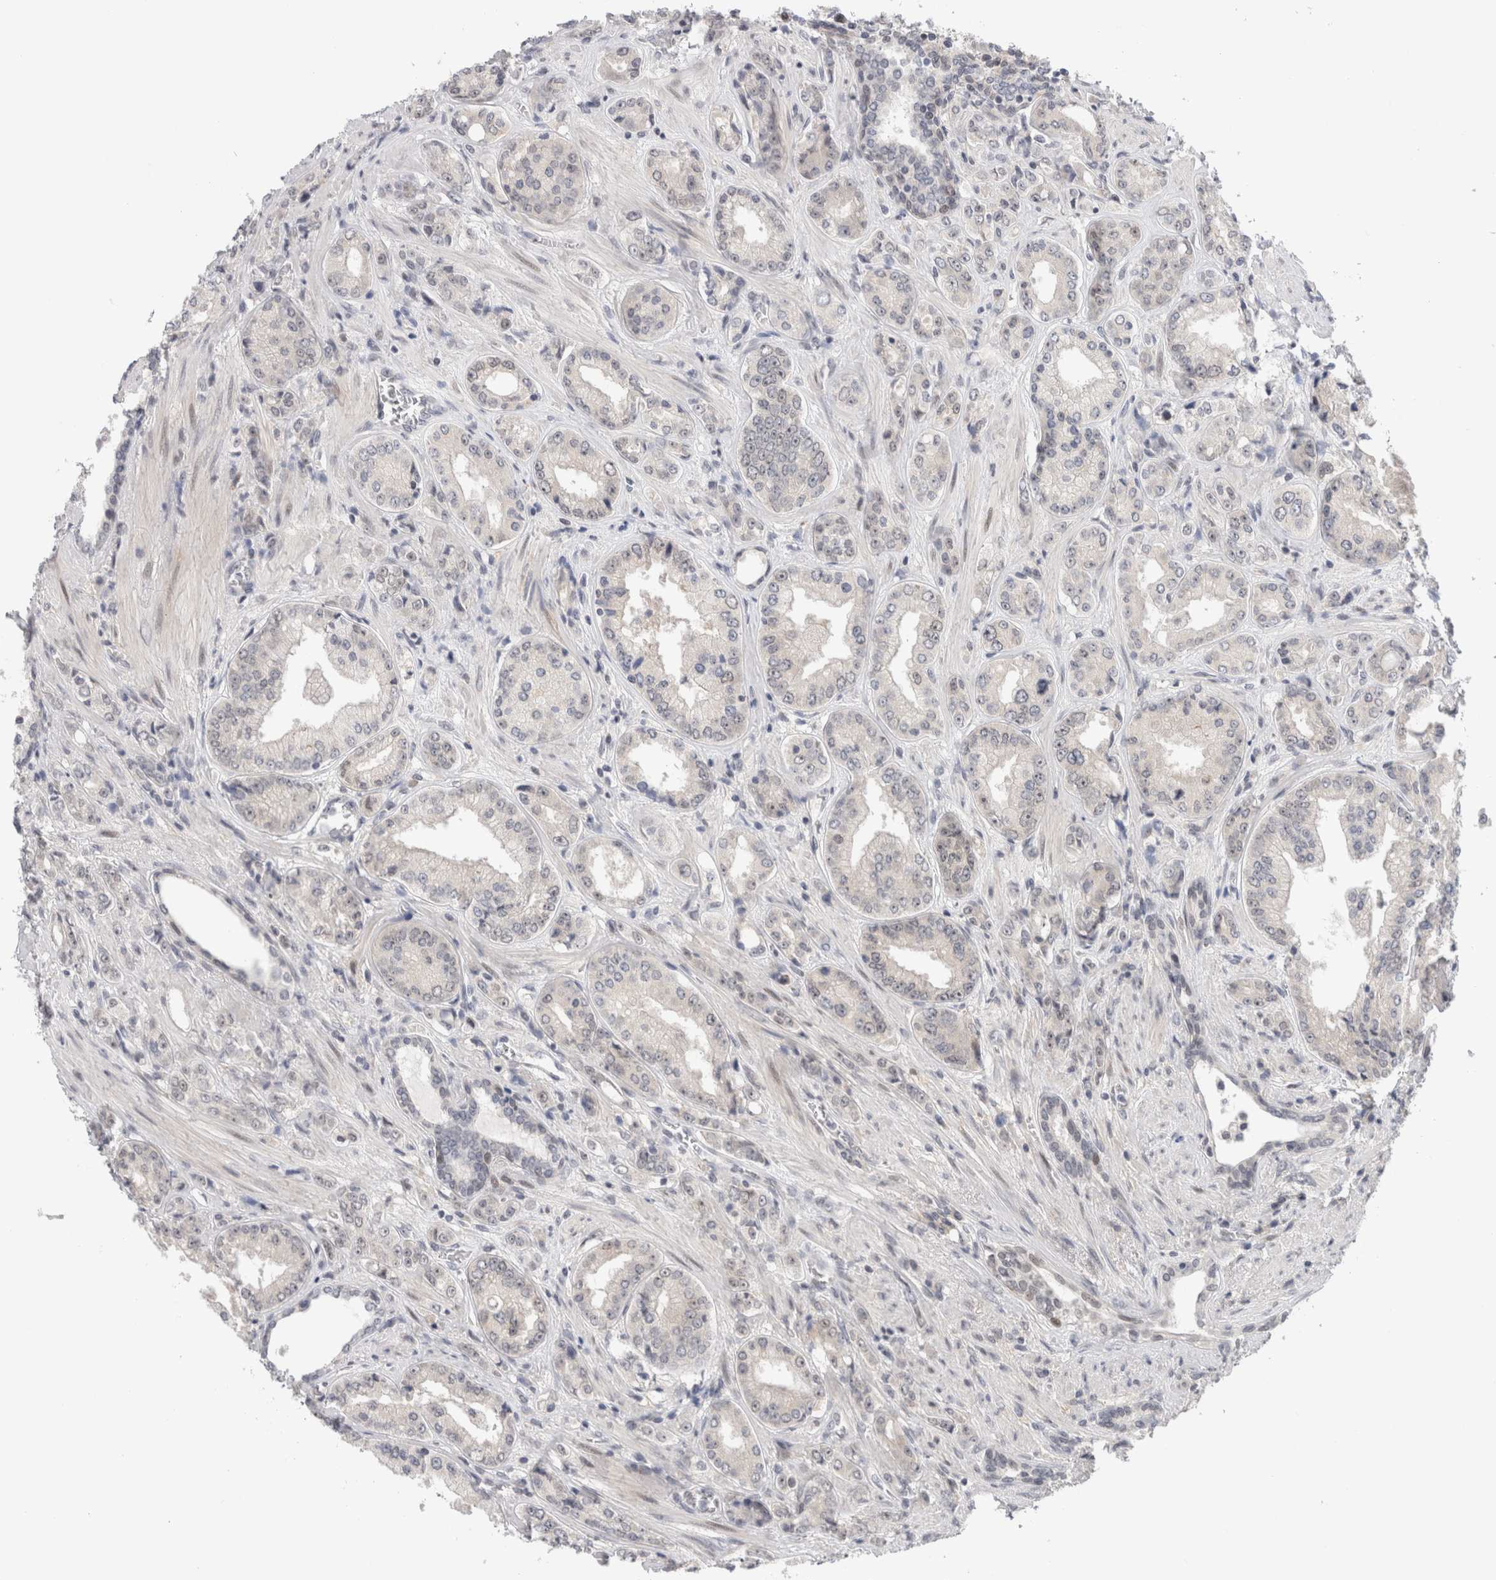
{"staining": {"intensity": "negative", "quantity": "none", "location": "none"}, "tissue": "prostate cancer", "cell_type": "Tumor cells", "image_type": "cancer", "snomed": [{"axis": "morphology", "description": "Adenocarcinoma, High grade"}, {"axis": "topography", "description": "Prostate"}], "caption": "Prostate adenocarcinoma (high-grade) stained for a protein using immunohistochemistry (IHC) exhibits no staining tumor cells.", "gene": "ZNF521", "patient": {"sex": "male", "age": 61}}